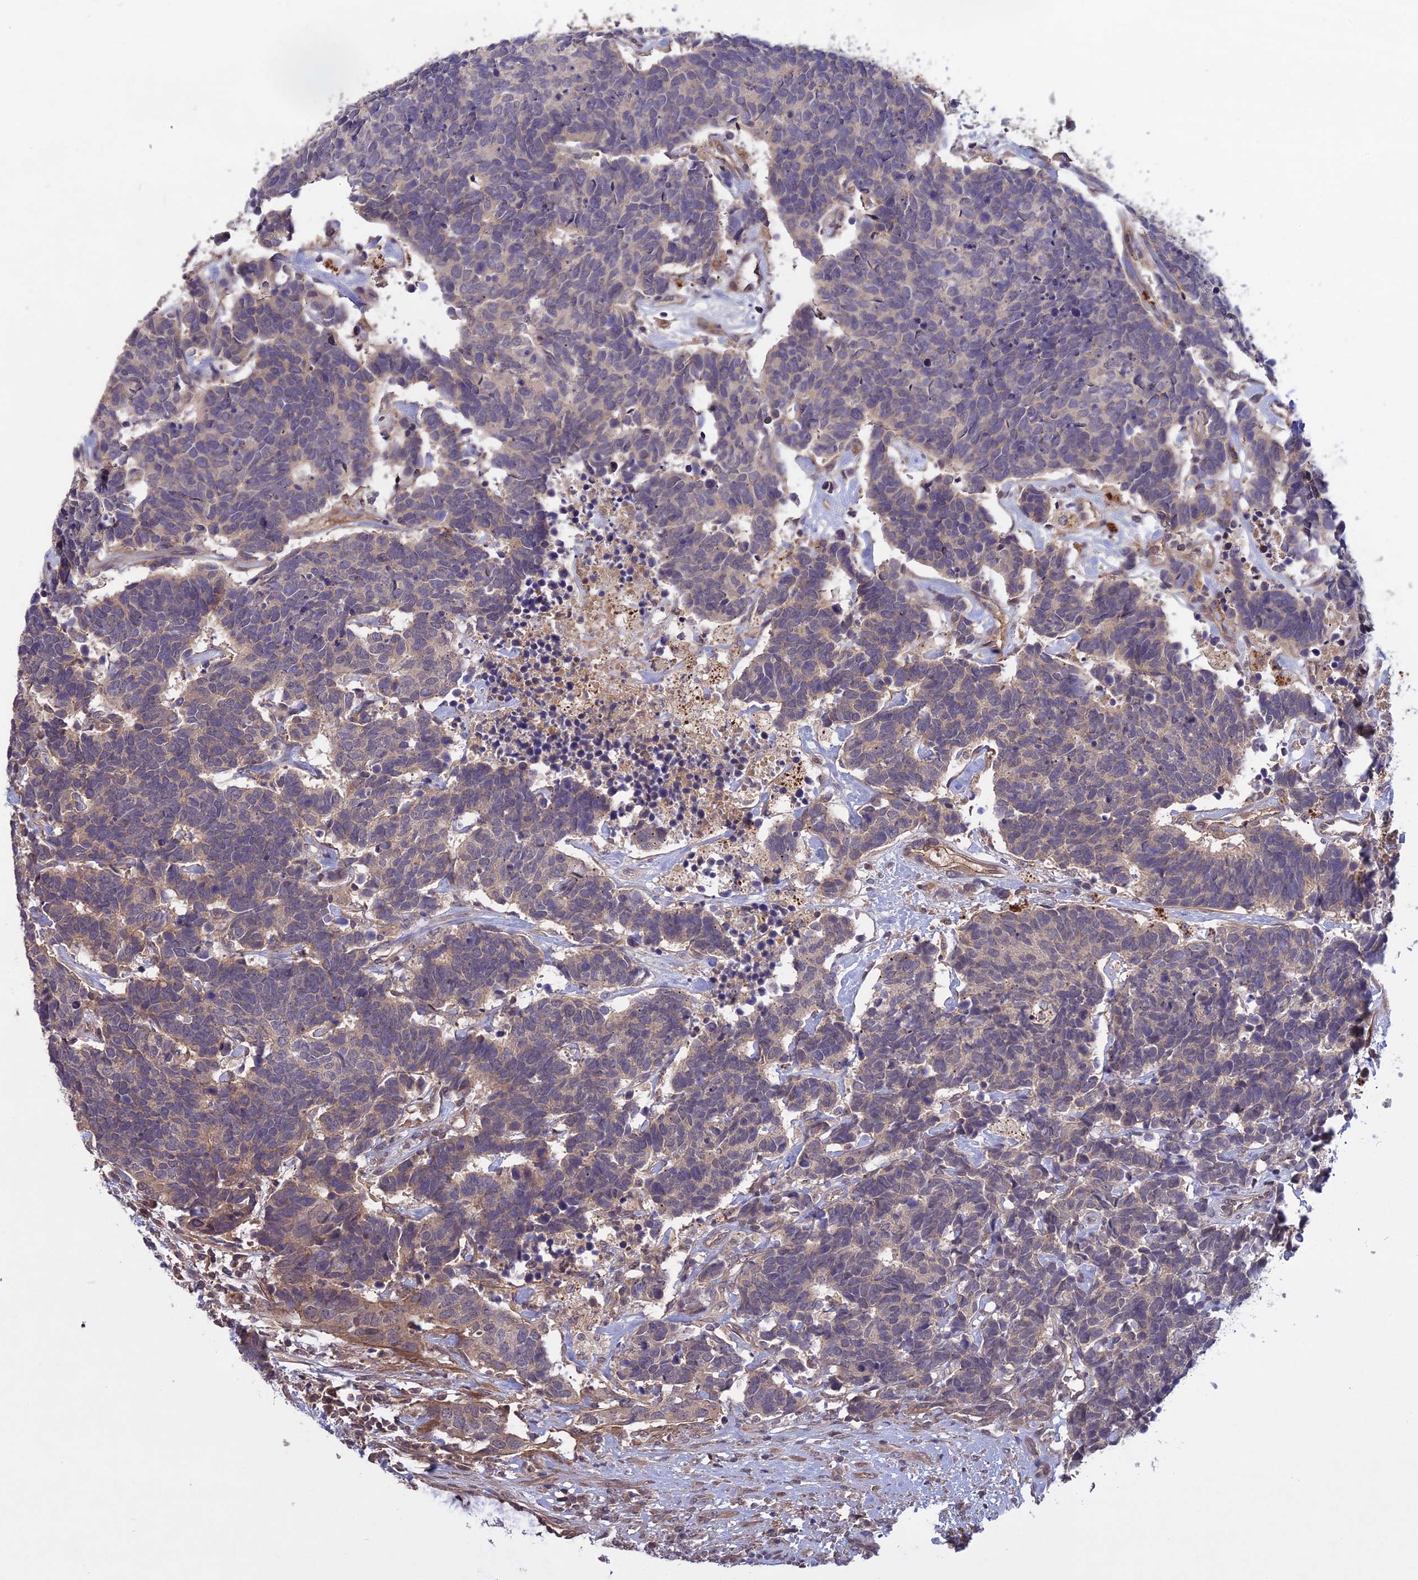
{"staining": {"intensity": "weak", "quantity": "<25%", "location": "cytoplasmic/membranous"}, "tissue": "carcinoid", "cell_type": "Tumor cells", "image_type": "cancer", "snomed": [{"axis": "morphology", "description": "Carcinoma, NOS"}, {"axis": "morphology", "description": "Carcinoid, malignant, NOS"}, {"axis": "topography", "description": "Urinary bladder"}], "caption": "DAB immunohistochemical staining of carcinoma demonstrates no significant staining in tumor cells.", "gene": "ADO", "patient": {"sex": "male", "age": 57}}